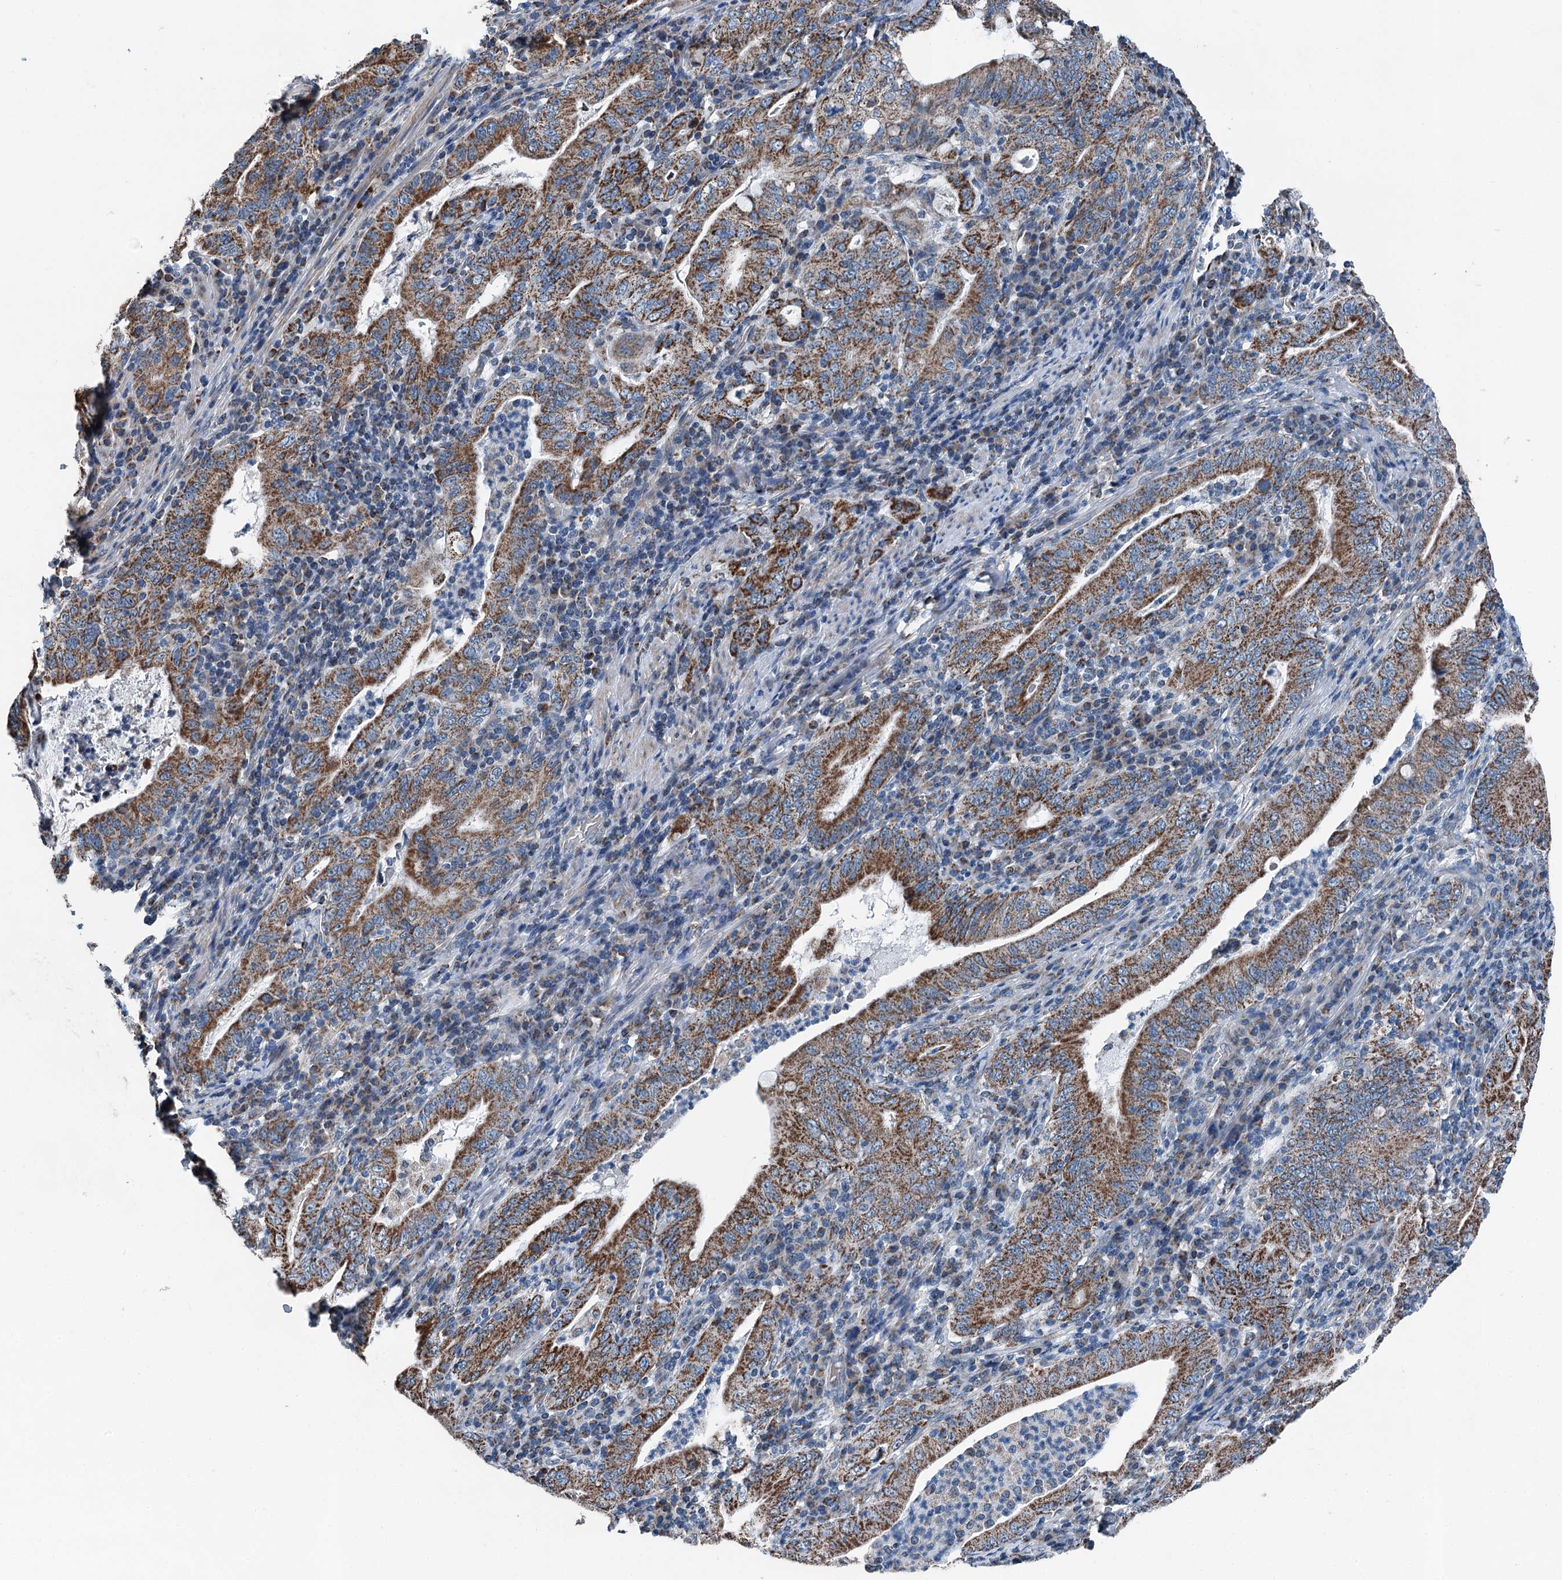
{"staining": {"intensity": "strong", "quantity": ">75%", "location": "cytoplasmic/membranous"}, "tissue": "stomach cancer", "cell_type": "Tumor cells", "image_type": "cancer", "snomed": [{"axis": "morphology", "description": "Normal tissue, NOS"}, {"axis": "morphology", "description": "Adenocarcinoma, NOS"}, {"axis": "topography", "description": "Esophagus"}, {"axis": "topography", "description": "Stomach, upper"}, {"axis": "topography", "description": "Peripheral nerve tissue"}], "caption": "Tumor cells display strong cytoplasmic/membranous expression in approximately >75% of cells in stomach cancer (adenocarcinoma). (IHC, brightfield microscopy, high magnification).", "gene": "TRPT1", "patient": {"sex": "male", "age": 62}}